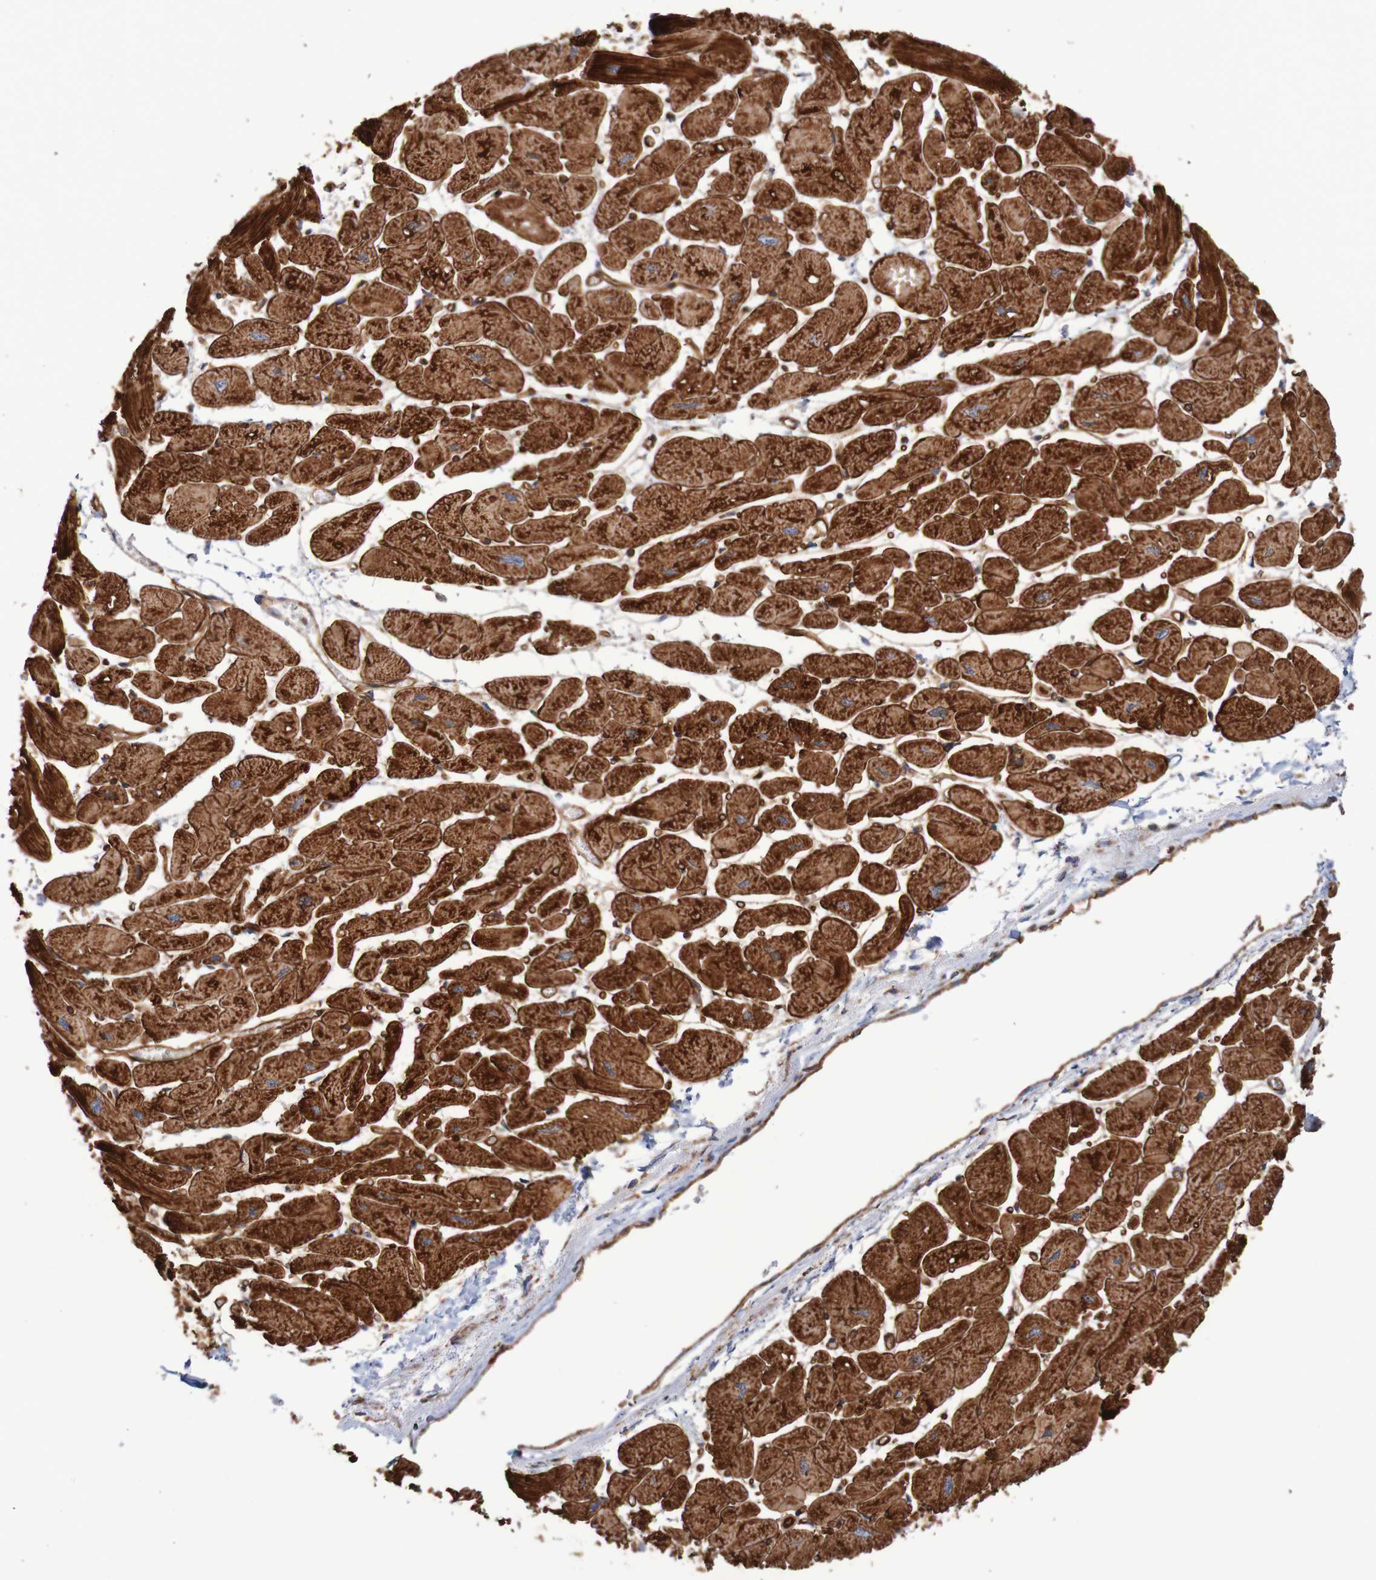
{"staining": {"intensity": "strong", "quantity": ">75%", "location": "cytoplasmic/membranous"}, "tissue": "heart muscle", "cell_type": "Cardiomyocytes", "image_type": "normal", "snomed": [{"axis": "morphology", "description": "Normal tissue, NOS"}, {"axis": "topography", "description": "Heart"}], "caption": "Benign heart muscle exhibits strong cytoplasmic/membranous positivity in about >75% of cardiomyocytes, visualized by immunohistochemistry. The staining was performed using DAB, with brown indicating positive protein expression. Nuclei are stained blue with hematoxylin.", "gene": "MMEL1", "patient": {"sex": "female", "age": 54}}